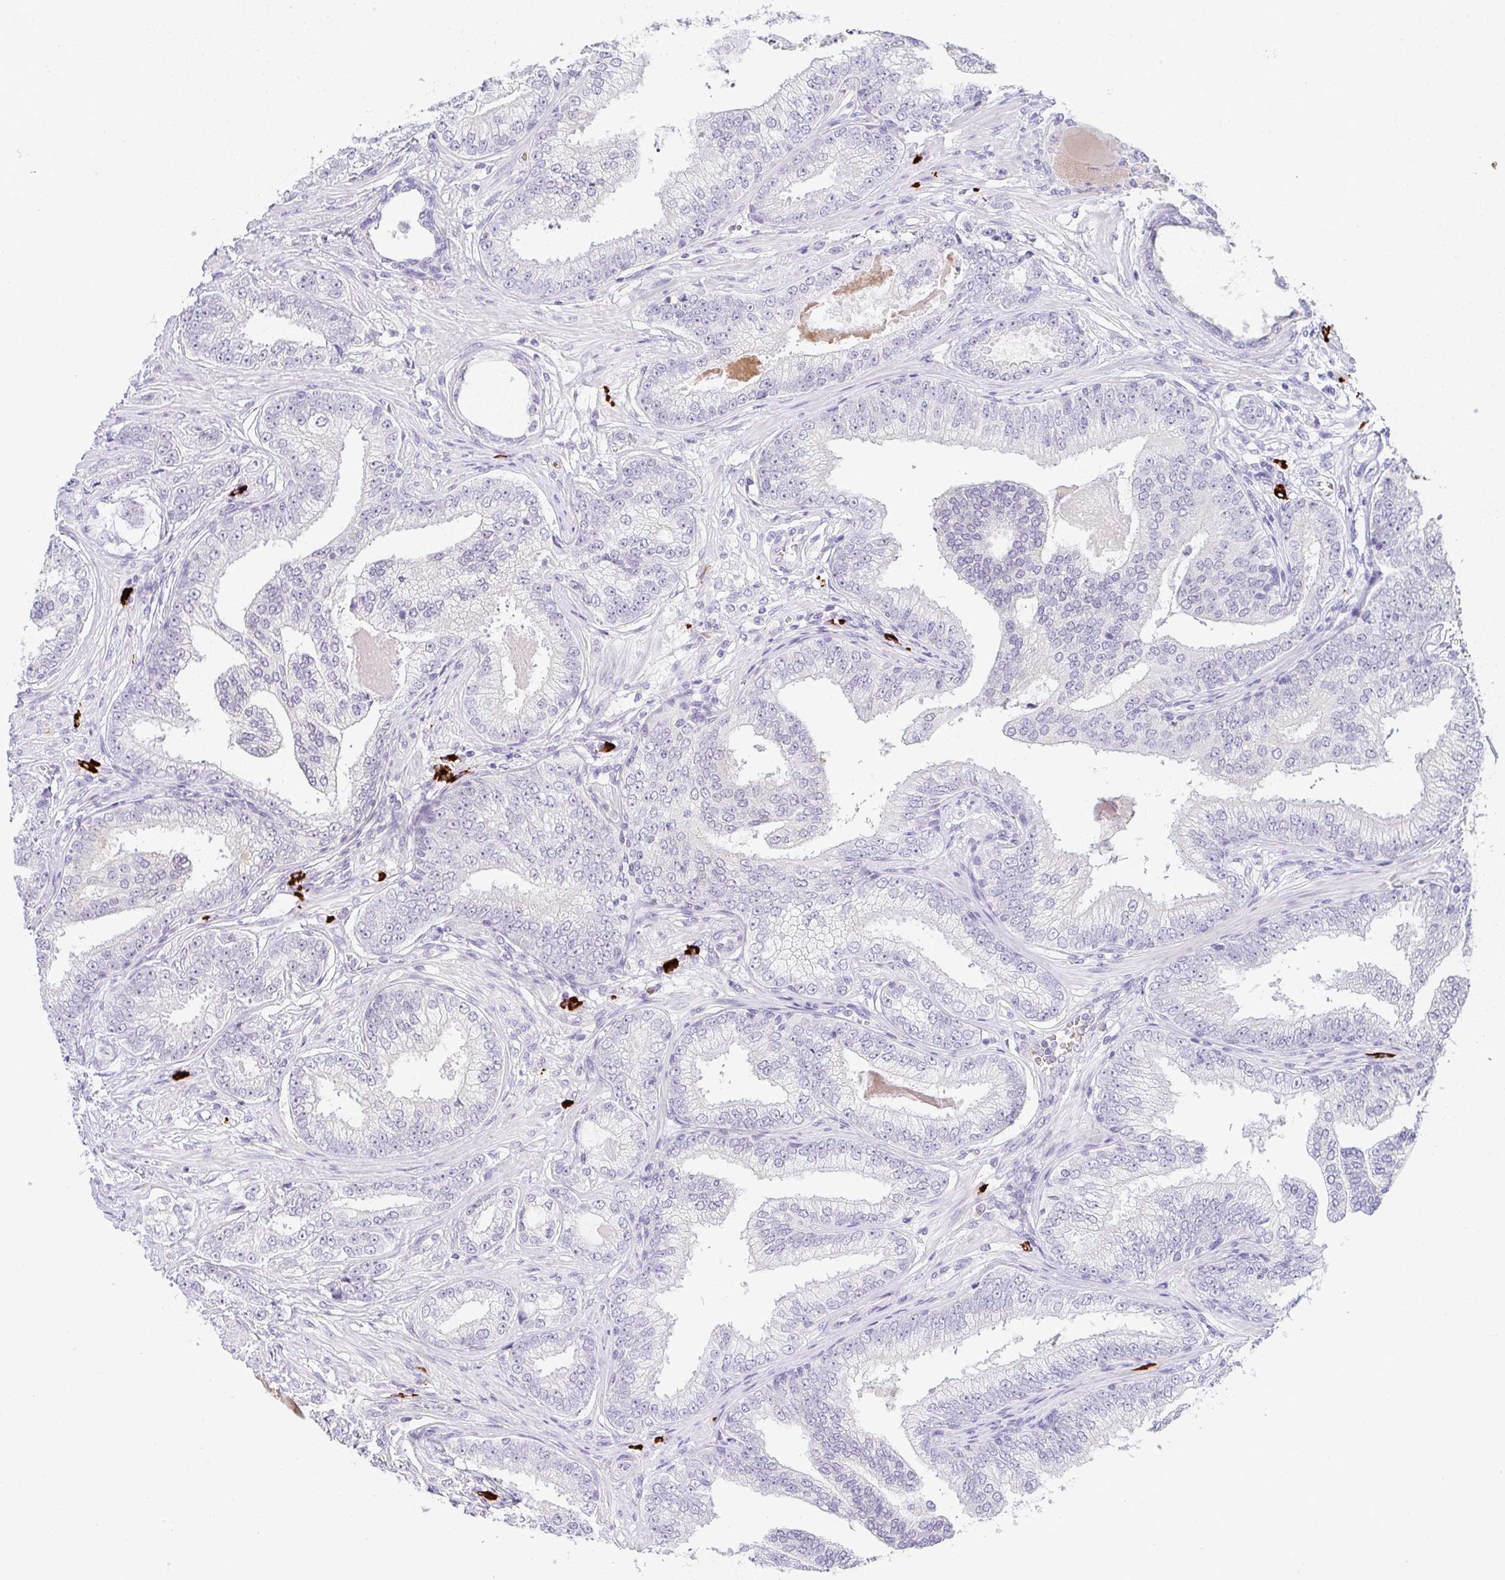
{"staining": {"intensity": "negative", "quantity": "none", "location": "none"}, "tissue": "prostate cancer", "cell_type": "Tumor cells", "image_type": "cancer", "snomed": [{"axis": "morphology", "description": "Adenocarcinoma, Low grade"}, {"axis": "topography", "description": "Prostate"}], "caption": "A micrograph of human prostate adenocarcinoma (low-grade) is negative for staining in tumor cells.", "gene": "CACNA1S", "patient": {"sex": "male", "age": 61}}